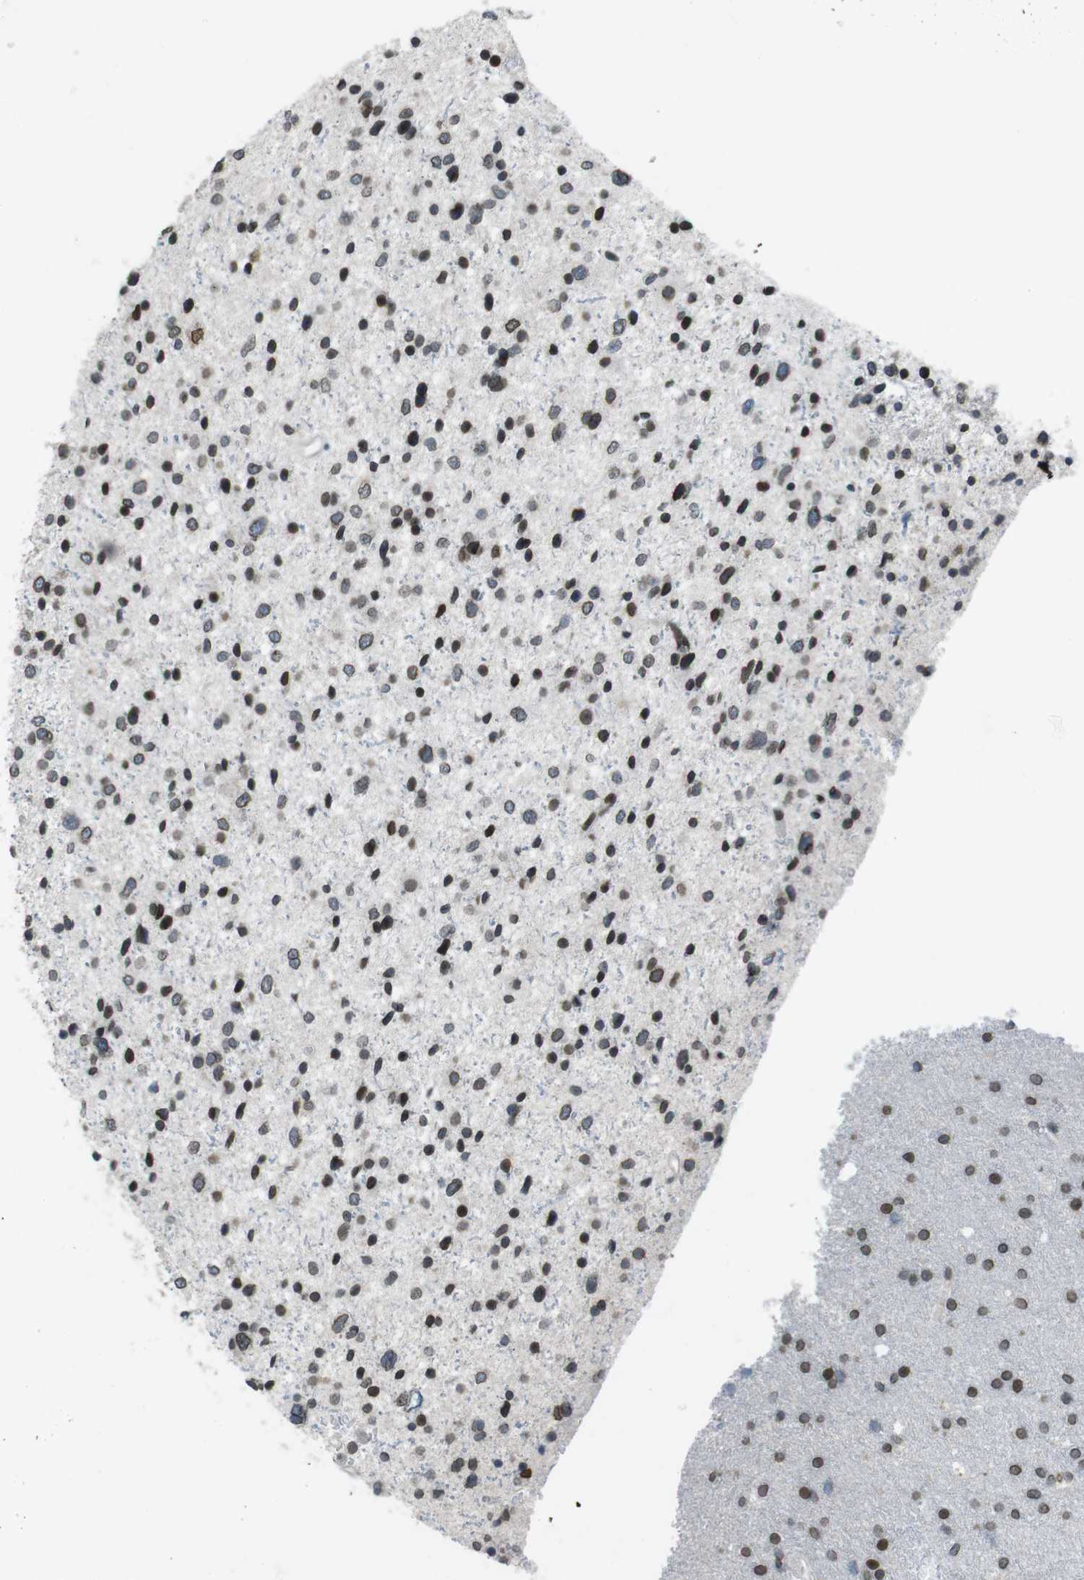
{"staining": {"intensity": "strong", "quantity": ">75%", "location": "cytoplasmic/membranous,nuclear"}, "tissue": "glioma", "cell_type": "Tumor cells", "image_type": "cancer", "snomed": [{"axis": "morphology", "description": "Glioma, malignant, Low grade"}, {"axis": "topography", "description": "Brain"}], "caption": "This photomicrograph displays glioma stained with IHC to label a protein in brown. The cytoplasmic/membranous and nuclear of tumor cells show strong positivity for the protein. Nuclei are counter-stained blue.", "gene": "MAD1L1", "patient": {"sex": "female", "age": 37}}